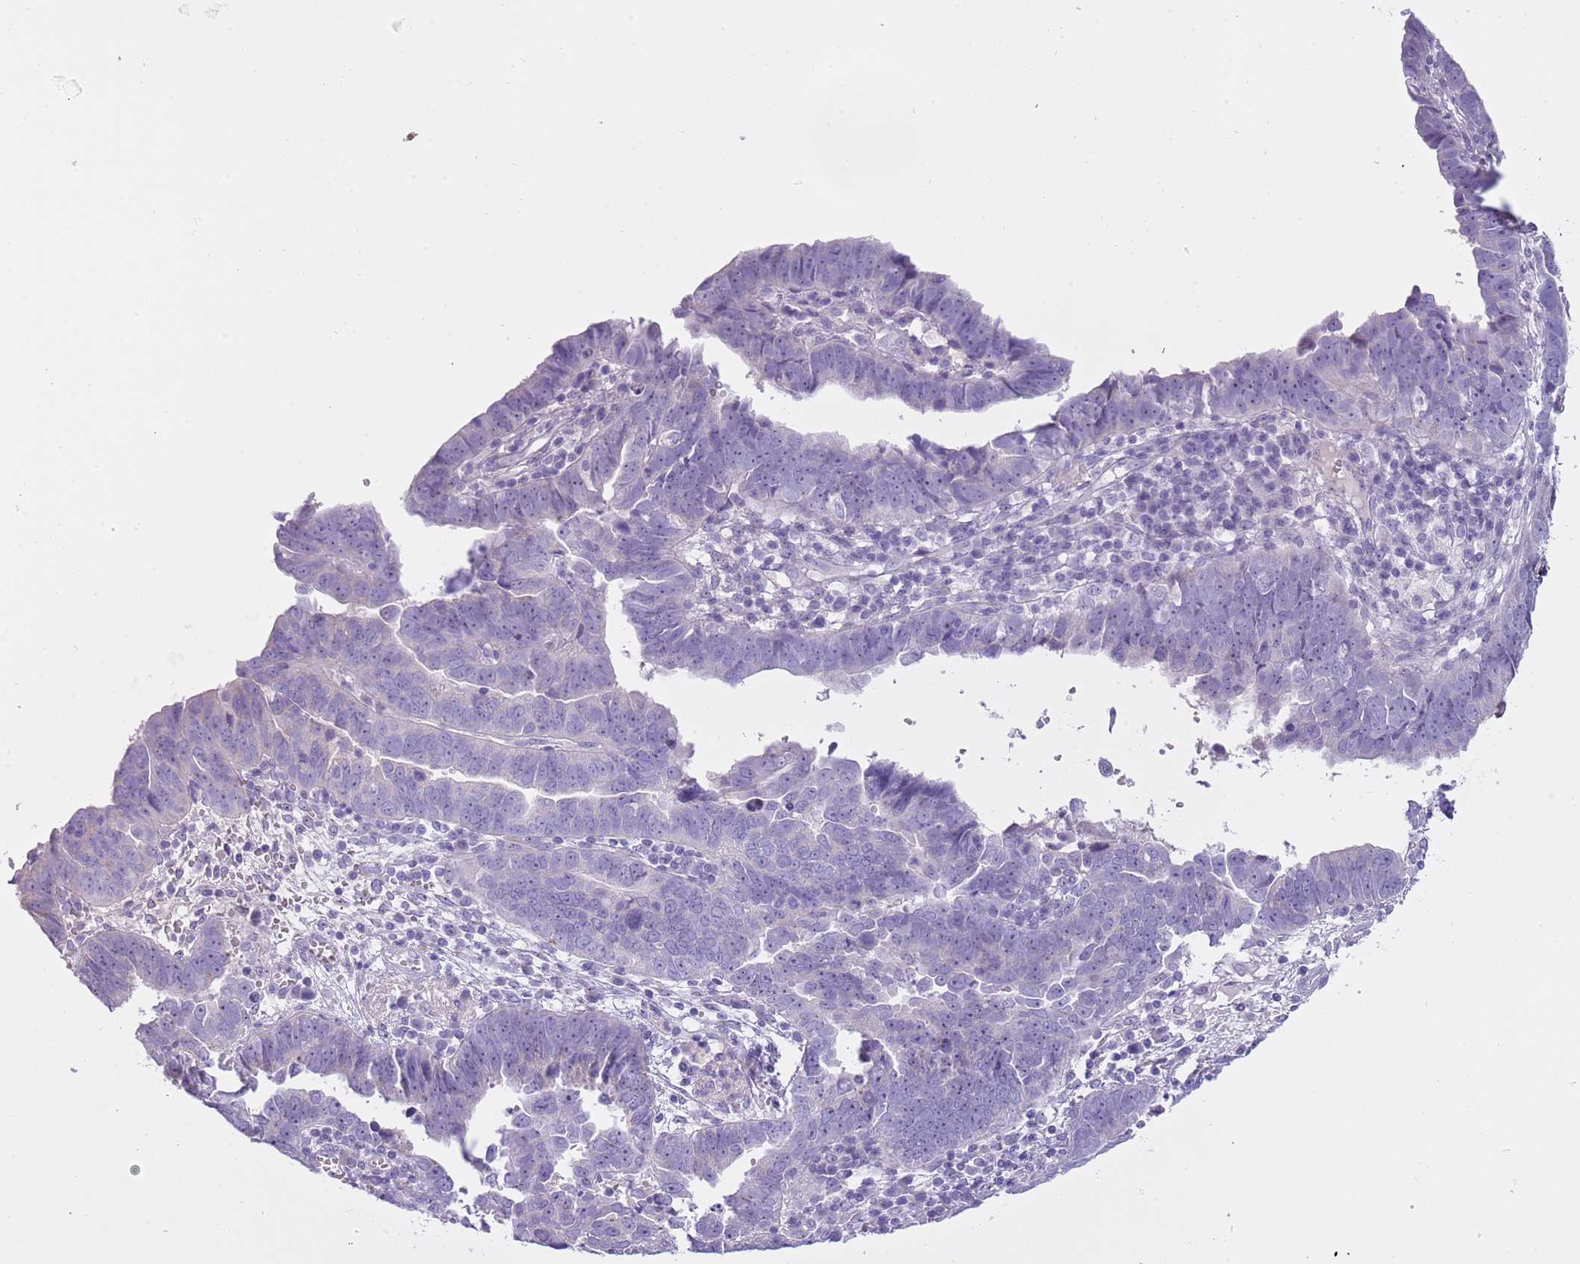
{"staining": {"intensity": "negative", "quantity": "none", "location": "none"}, "tissue": "endometrial cancer", "cell_type": "Tumor cells", "image_type": "cancer", "snomed": [{"axis": "morphology", "description": "Adenocarcinoma, NOS"}, {"axis": "topography", "description": "Endometrium"}], "caption": "Immunohistochemistry photomicrograph of human endometrial adenocarcinoma stained for a protein (brown), which displays no staining in tumor cells.", "gene": "NBPF6", "patient": {"sex": "female", "age": 75}}